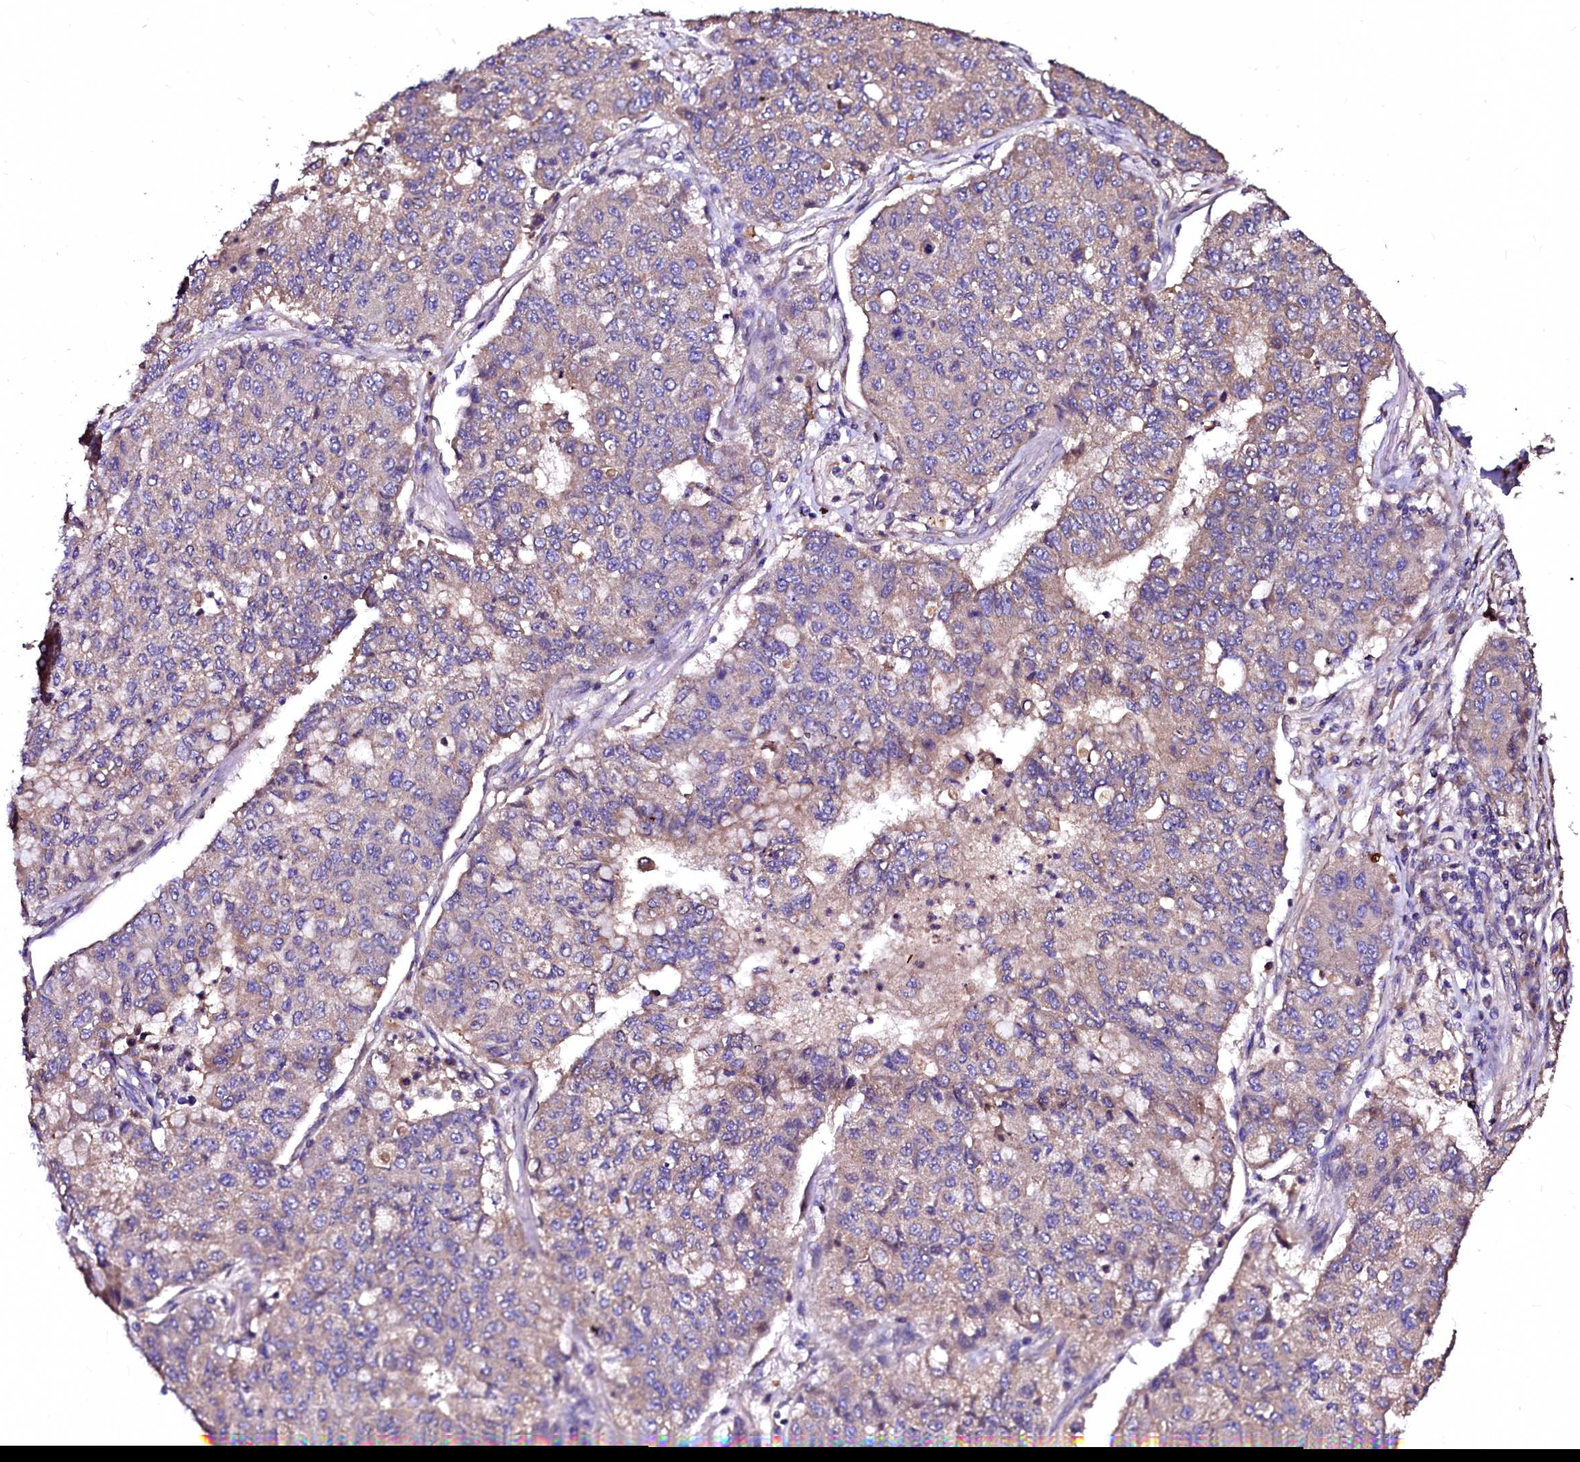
{"staining": {"intensity": "weak", "quantity": "25%-75%", "location": "cytoplasmic/membranous"}, "tissue": "lung cancer", "cell_type": "Tumor cells", "image_type": "cancer", "snomed": [{"axis": "morphology", "description": "Squamous cell carcinoma, NOS"}, {"axis": "topography", "description": "Lung"}], "caption": "About 25%-75% of tumor cells in human lung cancer demonstrate weak cytoplasmic/membranous protein expression as visualized by brown immunohistochemical staining.", "gene": "APPL2", "patient": {"sex": "male", "age": 74}}